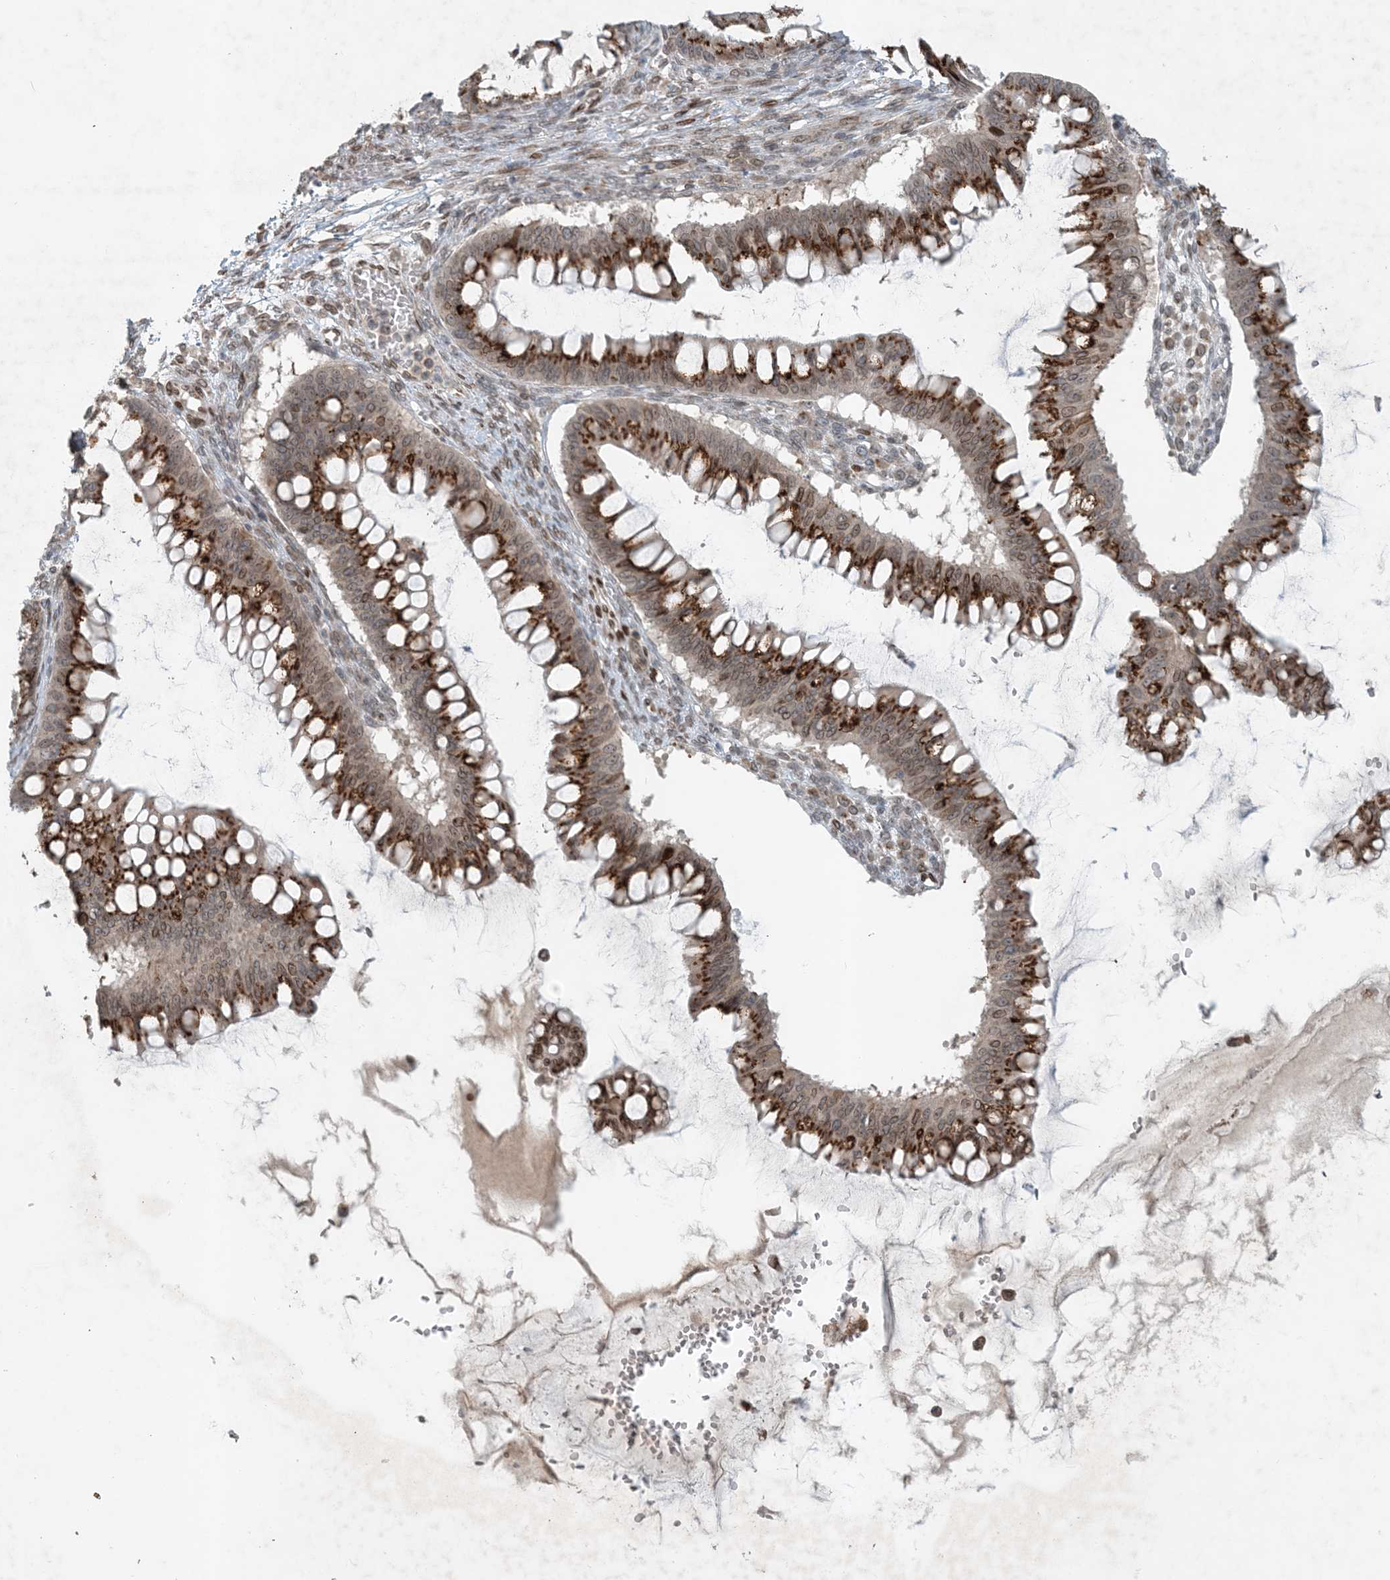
{"staining": {"intensity": "moderate", "quantity": ">75%", "location": "cytoplasmic/membranous,nuclear"}, "tissue": "ovarian cancer", "cell_type": "Tumor cells", "image_type": "cancer", "snomed": [{"axis": "morphology", "description": "Cystadenocarcinoma, mucinous, NOS"}, {"axis": "topography", "description": "Ovary"}], "caption": "The histopathology image exhibits staining of ovarian mucinous cystadenocarcinoma, revealing moderate cytoplasmic/membranous and nuclear protein staining (brown color) within tumor cells. Ihc stains the protein in brown and the nuclei are stained blue.", "gene": "SLC35A2", "patient": {"sex": "female", "age": 73}}